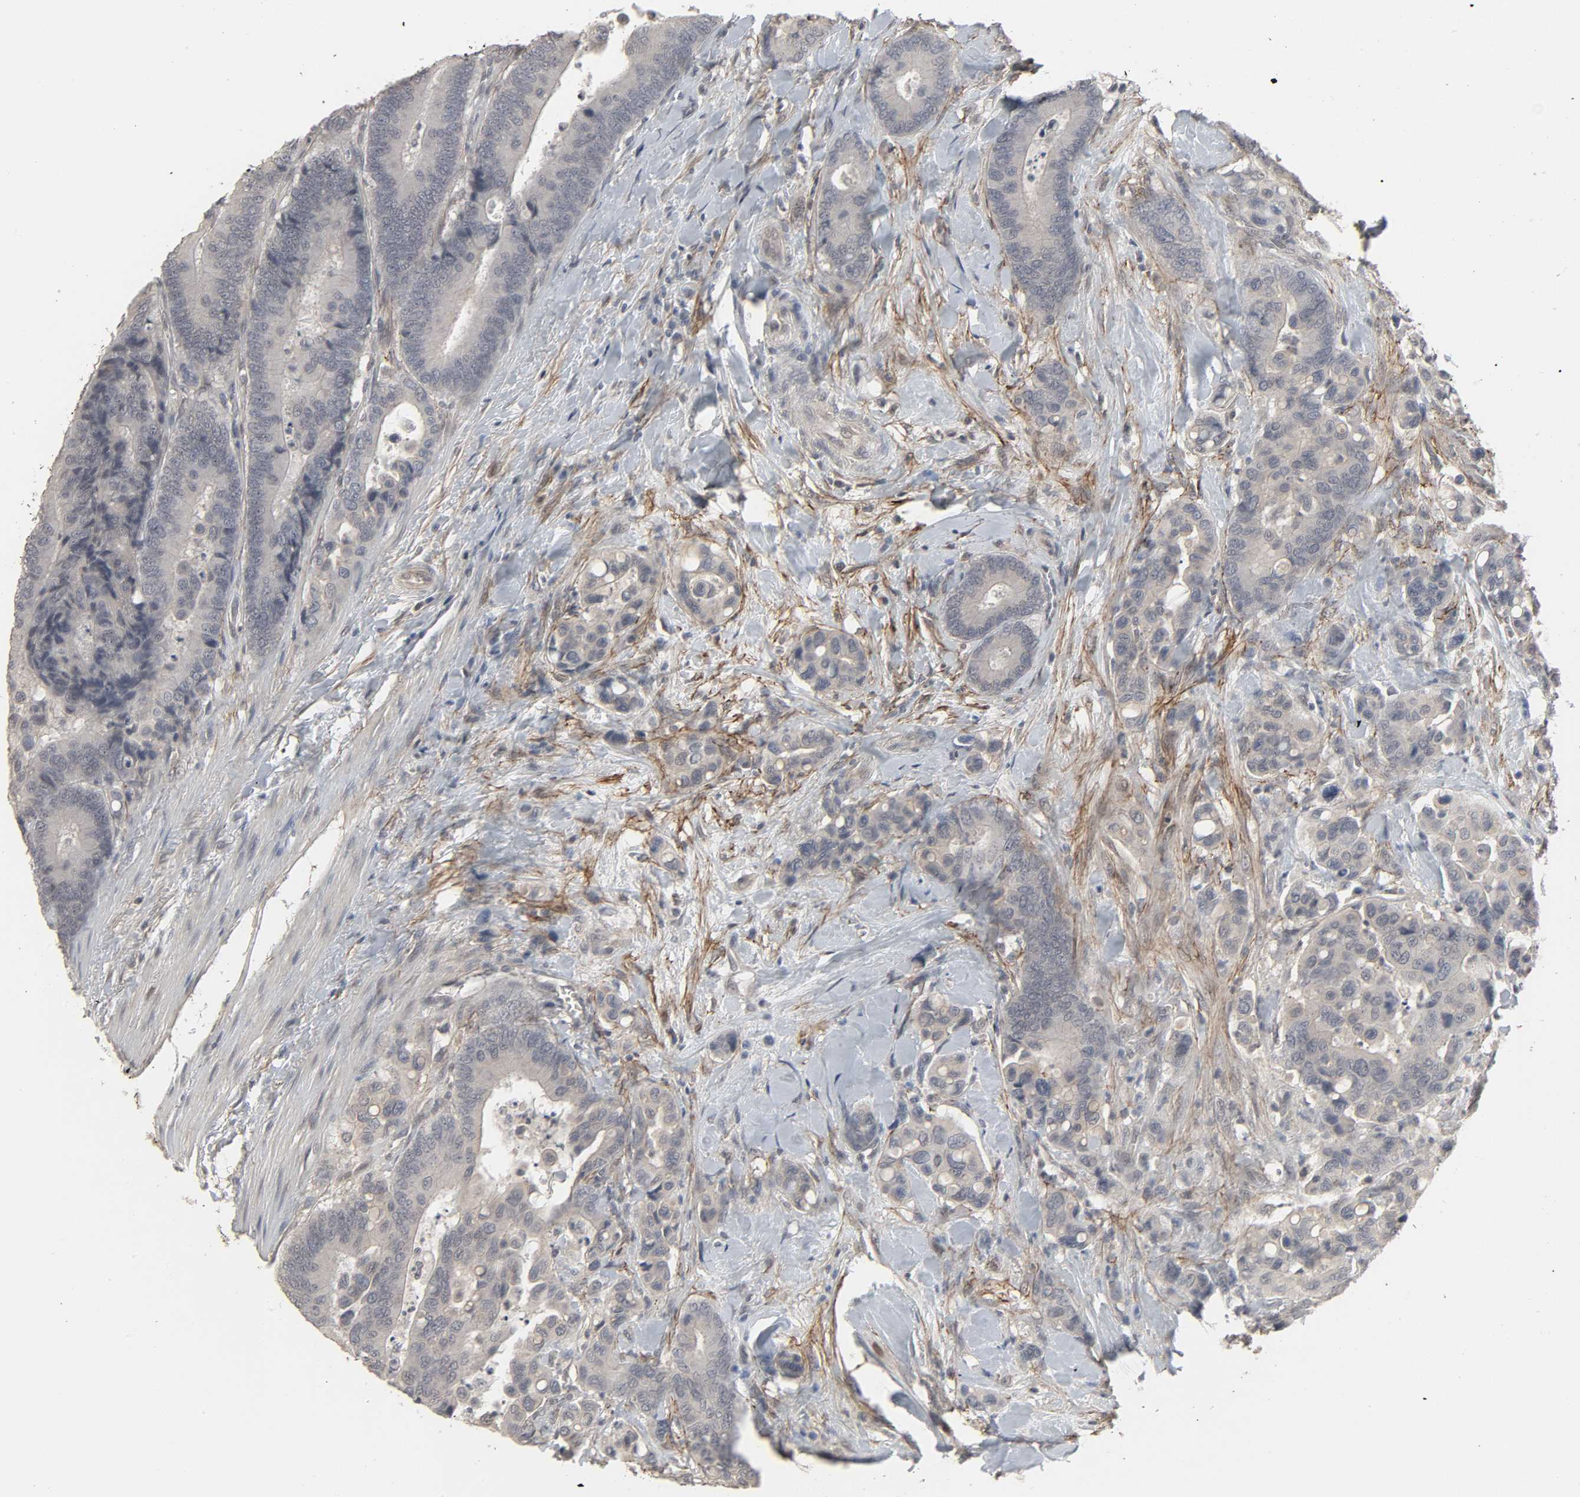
{"staining": {"intensity": "negative", "quantity": "none", "location": "none"}, "tissue": "colorectal cancer", "cell_type": "Tumor cells", "image_type": "cancer", "snomed": [{"axis": "morphology", "description": "Normal tissue, NOS"}, {"axis": "morphology", "description": "Adenocarcinoma, NOS"}, {"axis": "topography", "description": "Colon"}], "caption": "Immunohistochemistry of human colorectal cancer displays no expression in tumor cells.", "gene": "ZNF222", "patient": {"sex": "male", "age": 82}}